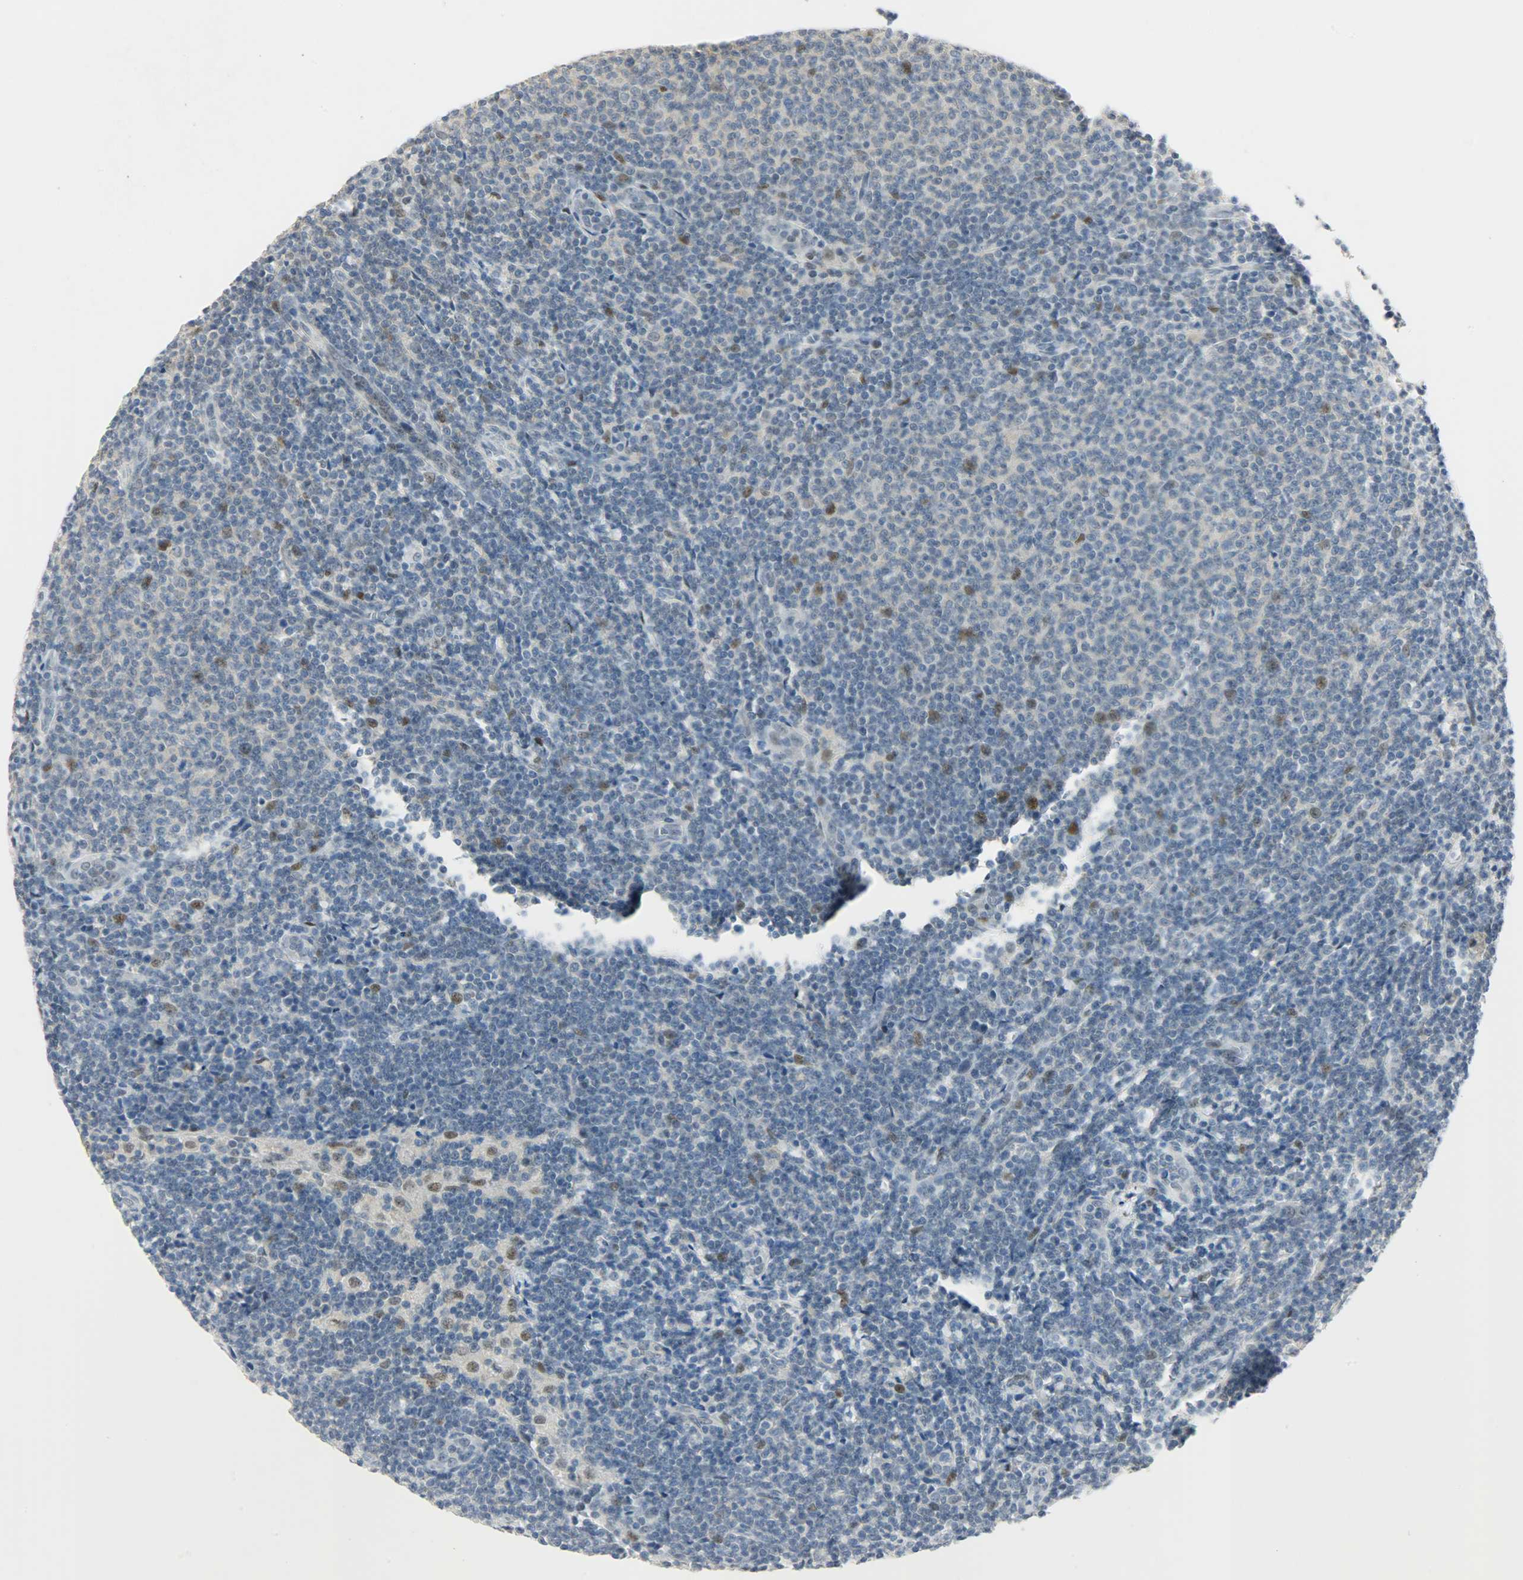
{"staining": {"intensity": "moderate", "quantity": "<25%", "location": "nuclear"}, "tissue": "lymphoma", "cell_type": "Tumor cells", "image_type": "cancer", "snomed": [{"axis": "morphology", "description": "Malignant lymphoma, non-Hodgkin's type, Low grade"}, {"axis": "topography", "description": "Lymph node"}], "caption": "Protein analysis of lymphoma tissue exhibits moderate nuclear staining in about <25% of tumor cells.", "gene": "PPARG", "patient": {"sex": "male", "age": 66}}